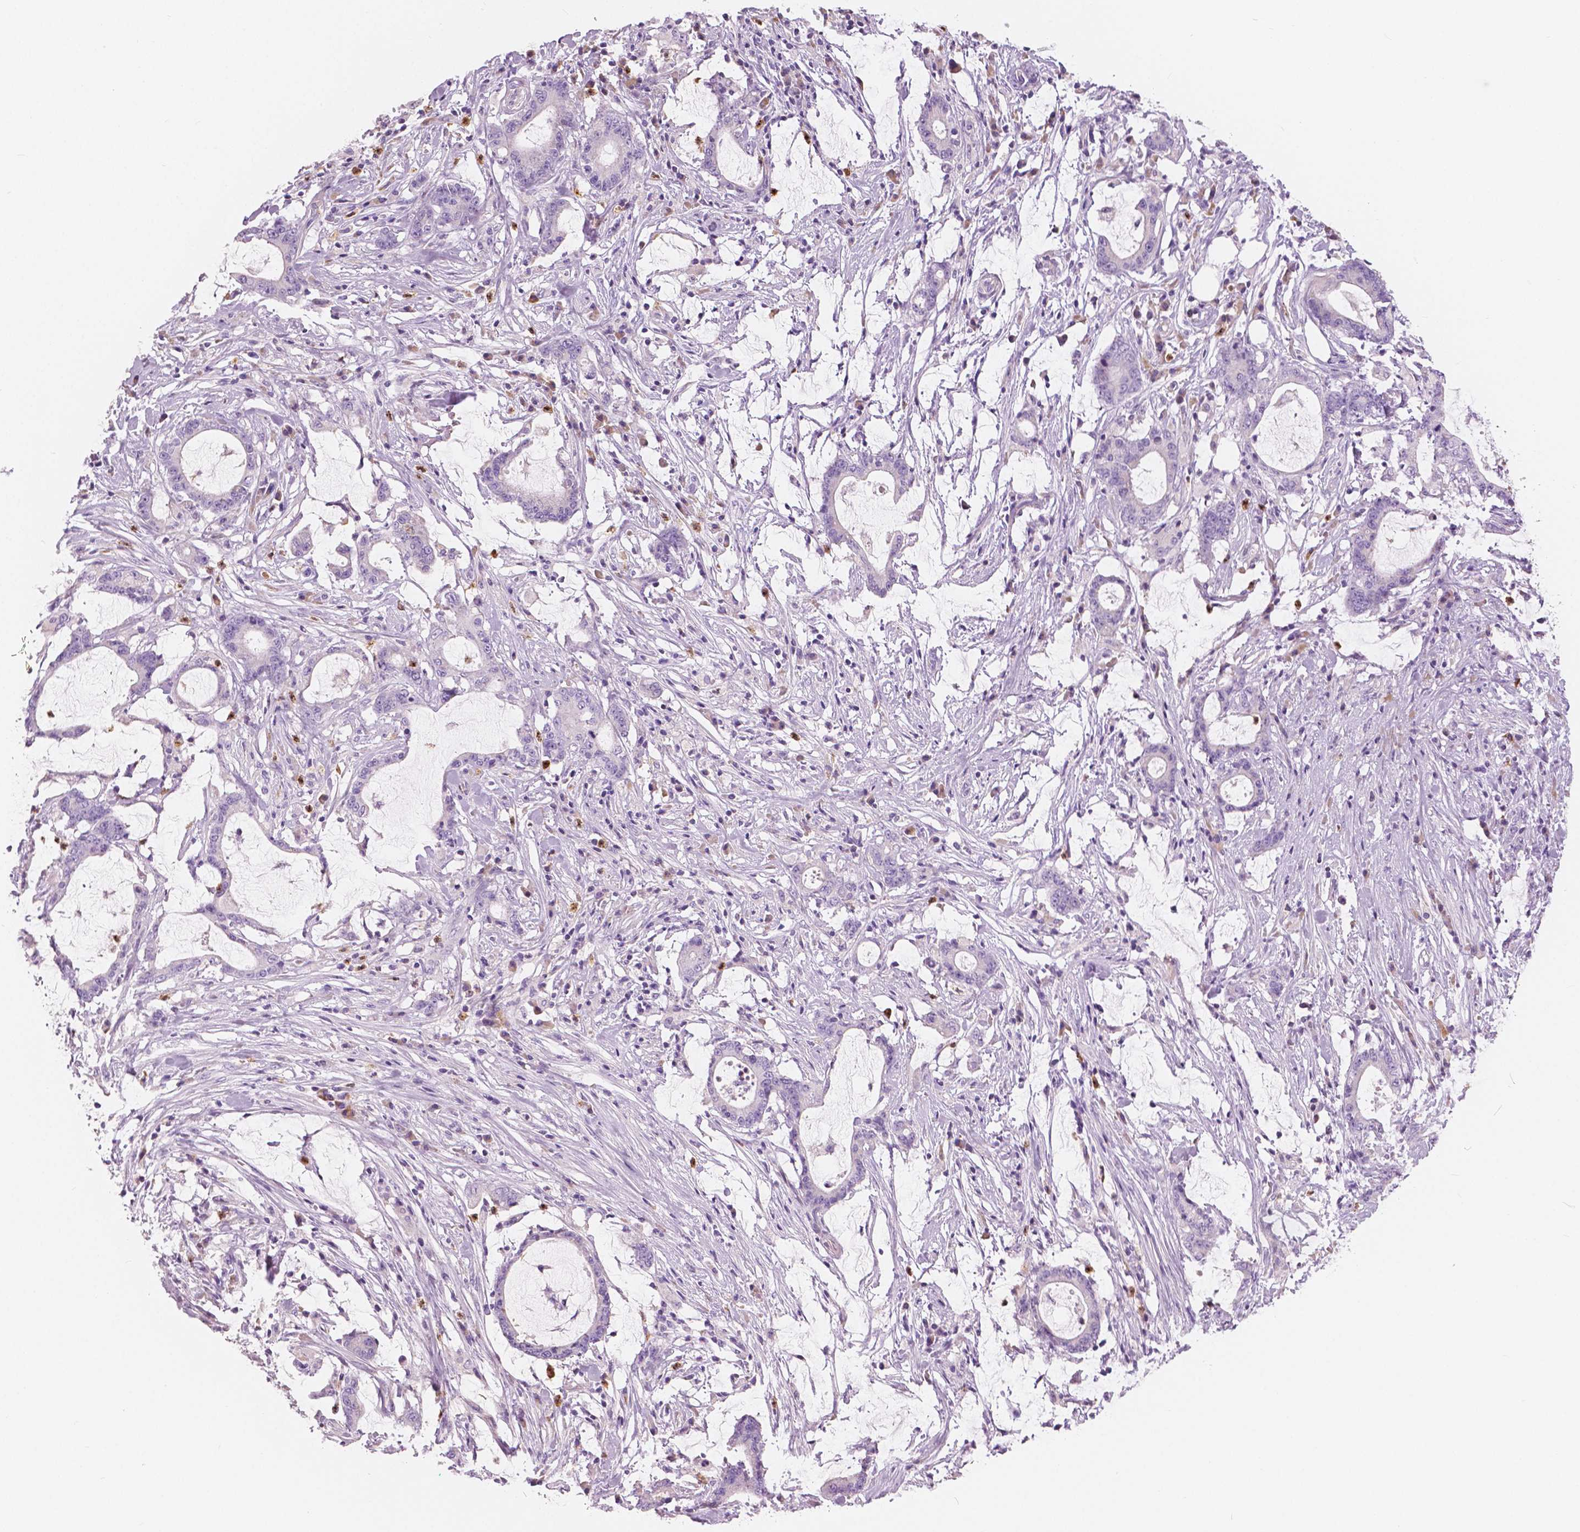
{"staining": {"intensity": "negative", "quantity": "none", "location": "none"}, "tissue": "stomach cancer", "cell_type": "Tumor cells", "image_type": "cancer", "snomed": [{"axis": "morphology", "description": "Adenocarcinoma, NOS"}, {"axis": "topography", "description": "Stomach, upper"}], "caption": "The photomicrograph shows no staining of tumor cells in stomach adenocarcinoma.", "gene": "CXCR2", "patient": {"sex": "male", "age": 68}}